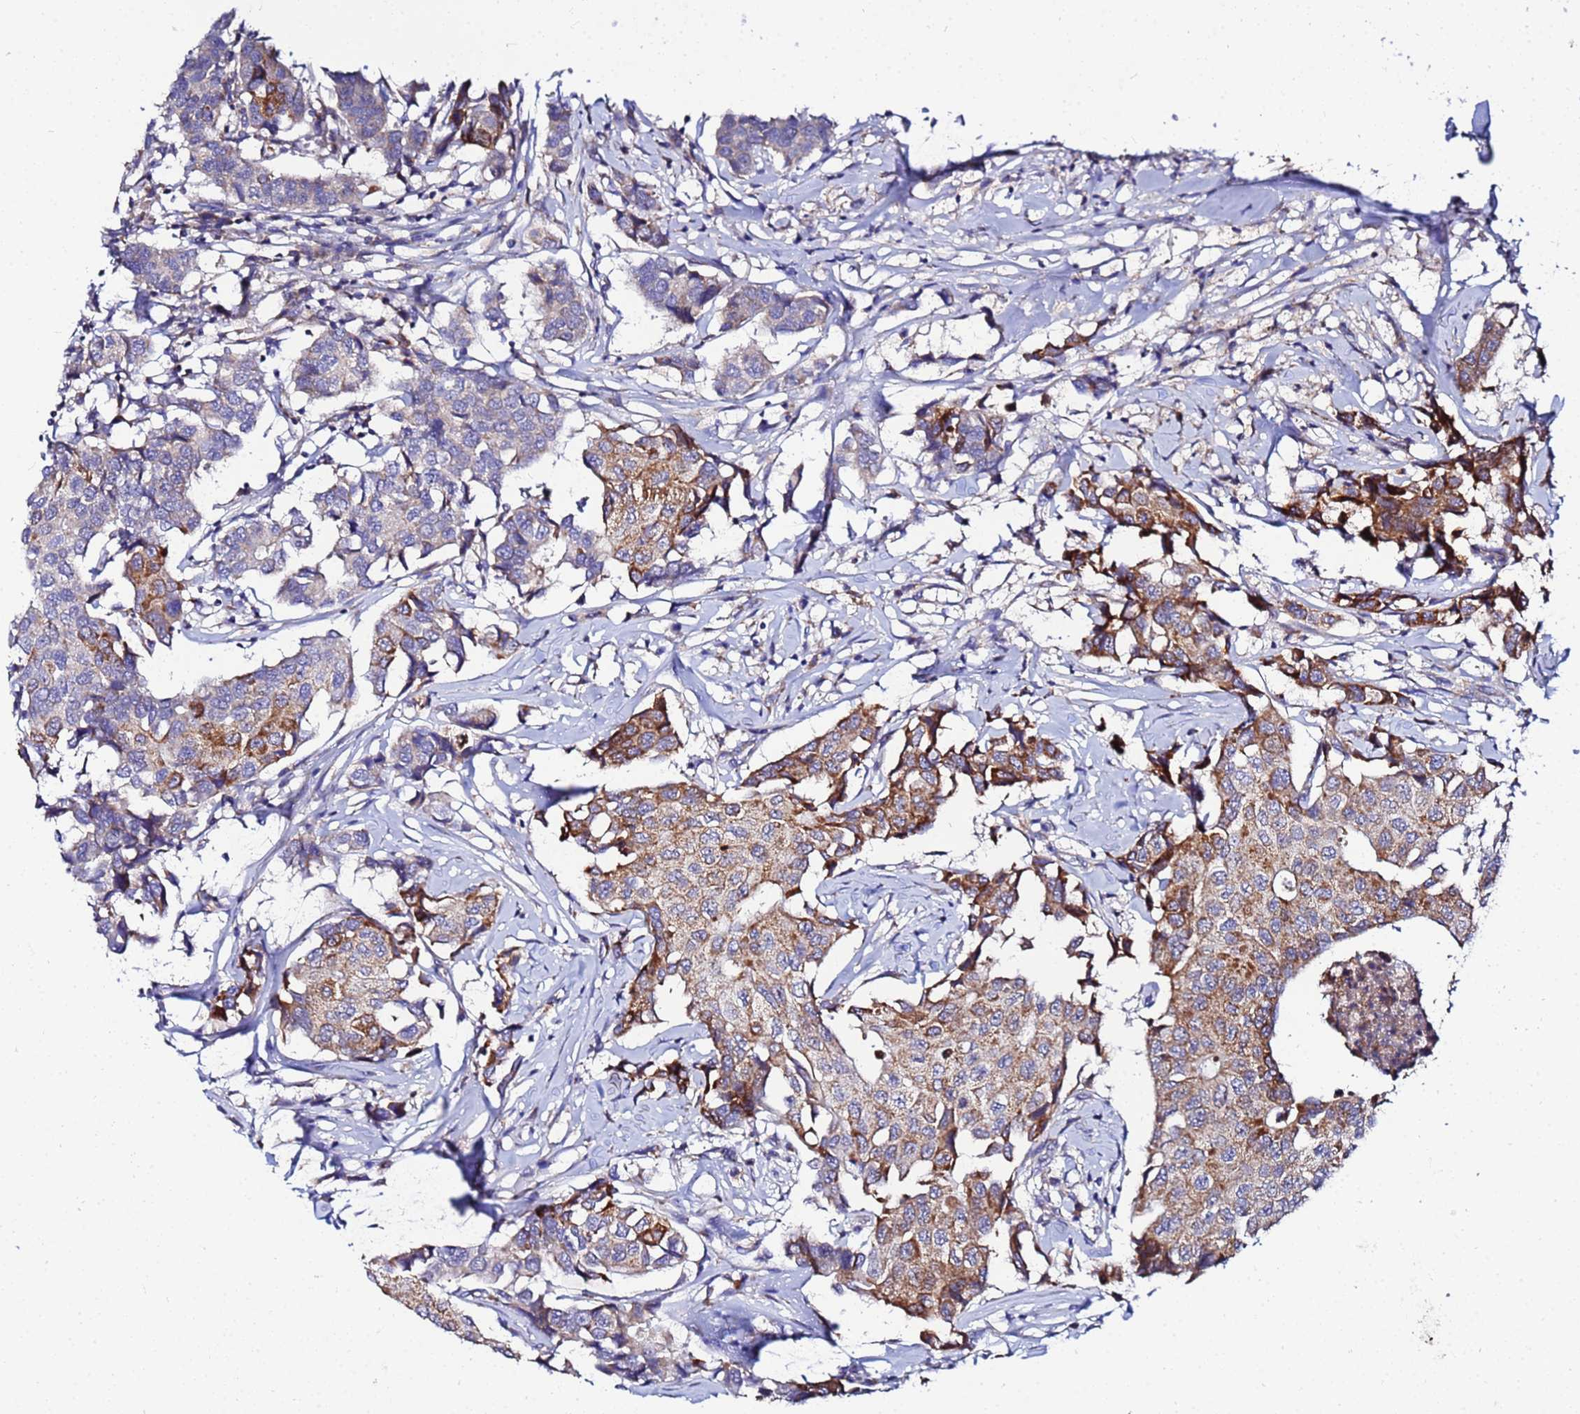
{"staining": {"intensity": "moderate", "quantity": "25%-75%", "location": "cytoplasmic/membranous"}, "tissue": "breast cancer", "cell_type": "Tumor cells", "image_type": "cancer", "snomed": [{"axis": "morphology", "description": "Duct carcinoma"}, {"axis": "topography", "description": "Breast"}], "caption": "IHC histopathology image of neoplastic tissue: breast cancer (invasive ductal carcinoma) stained using immunohistochemistry (IHC) demonstrates medium levels of moderate protein expression localized specifically in the cytoplasmic/membranous of tumor cells, appearing as a cytoplasmic/membranous brown color.", "gene": "FAHD2A", "patient": {"sex": "female", "age": 80}}